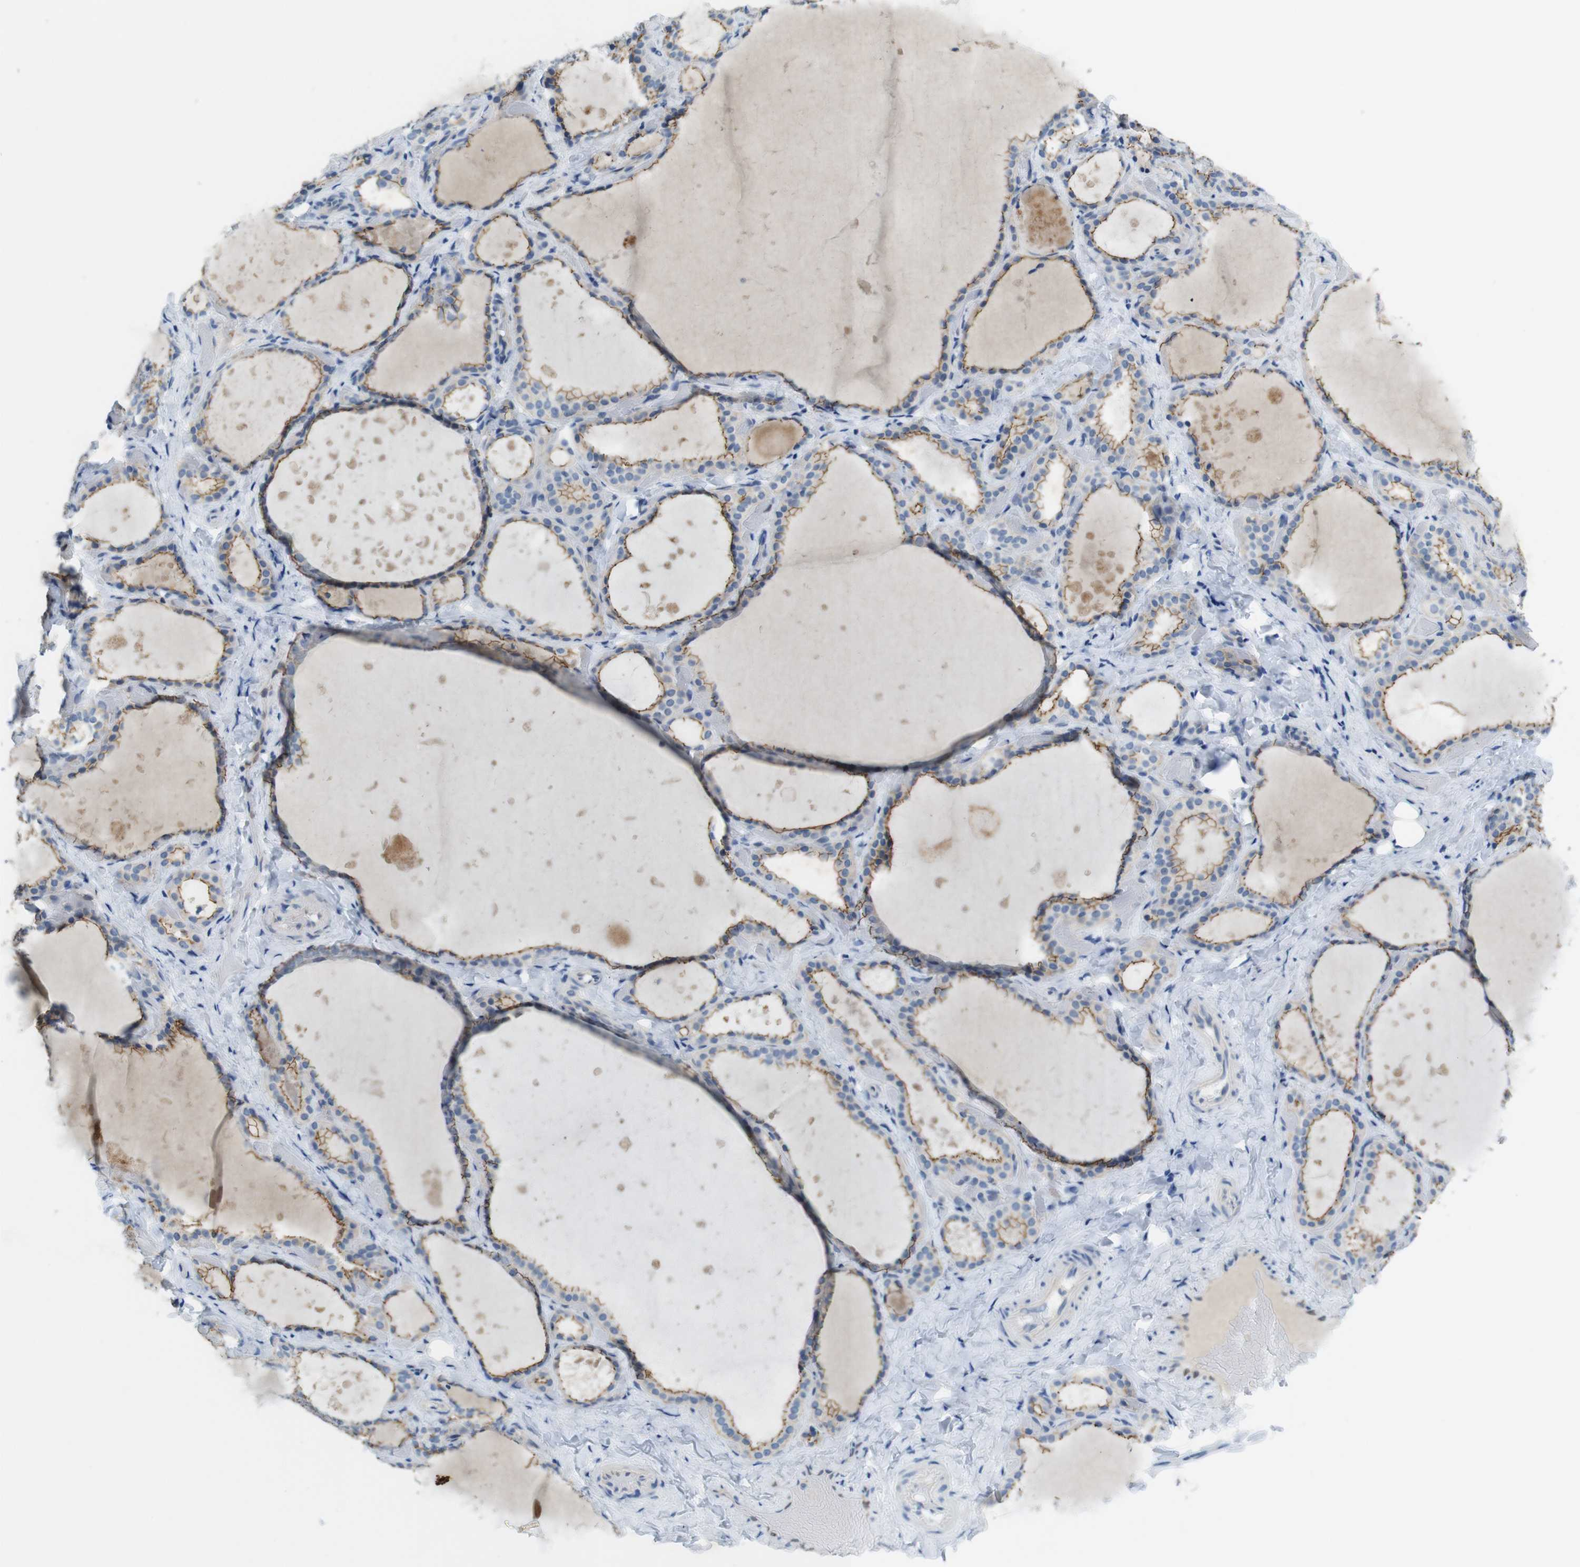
{"staining": {"intensity": "moderate", "quantity": ">75%", "location": "cytoplasmic/membranous"}, "tissue": "thyroid gland", "cell_type": "Glandular cells", "image_type": "normal", "snomed": [{"axis": "morphology", "description": "Normal tissue, NOS"}, {"axis": "topography", "description": "Thyroid gland"}], "caption": "Immunohistochemistry (IHC) of unremarkable human thyroid gland shows medium levels of moderate cytoplasmic/membranous staining in approximately >75% of glandular cells. The protein of interest is stained brown, and the nuclei are stained in blue (DAB IHC with brightfield microscopy, high magnification).", "gene": "TJP3", "patient": {"sex": "female", "age": 44}}